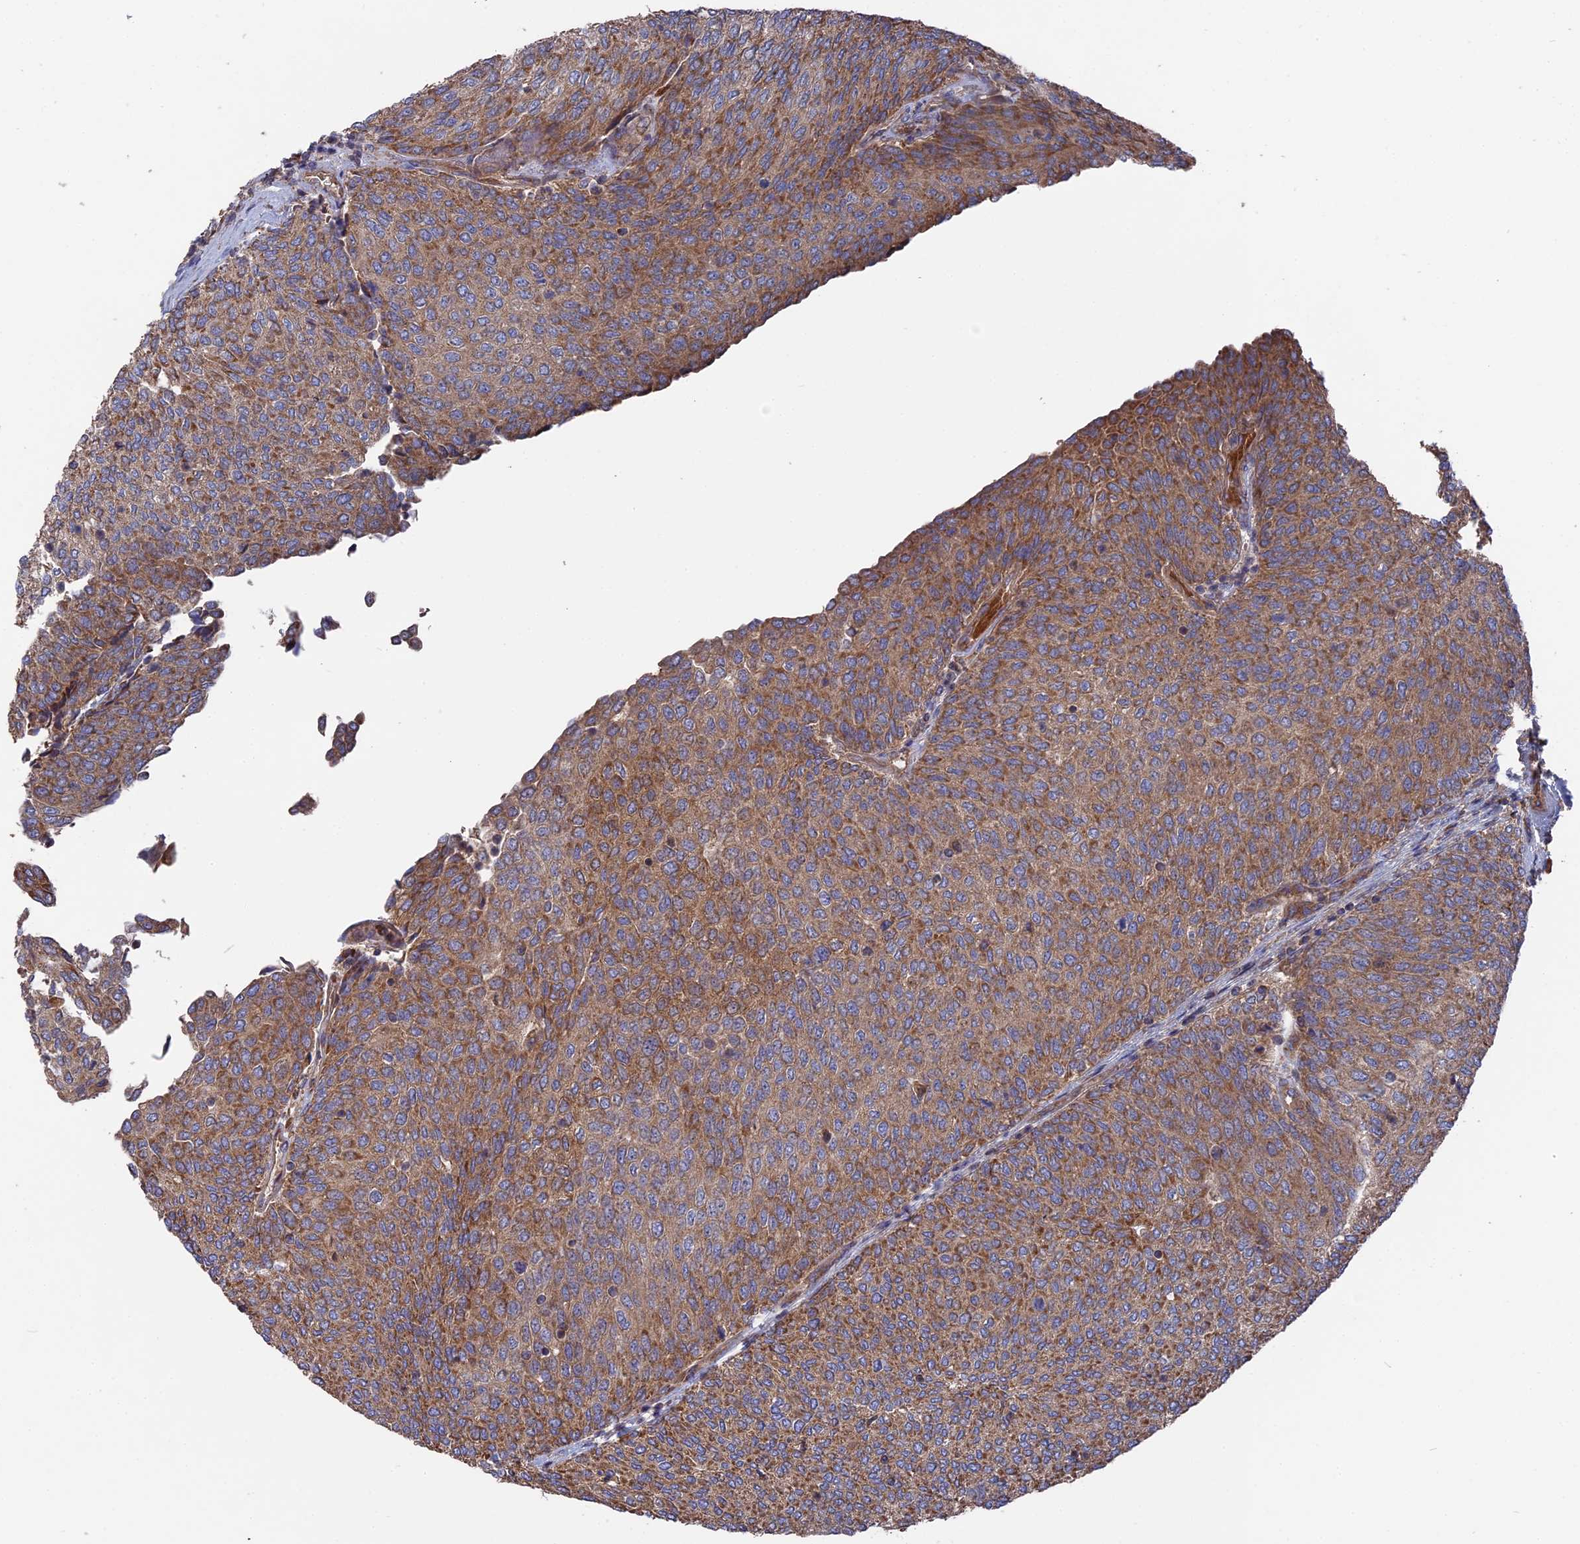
{"staining": {"intensity": "moderate", "quantity": ">75%", "location": "cytoplasmic/membranous"}, "tissue": "urothelial cancer", "cell_type": "Tumor cells", "image_type": "cancer", "snomed": [{"axis": "morphology", "description": "Urothelial carcinoma, Low grade"}, {"axis": "topography", "description": "Urinary bladder"}], "caption": "A brown stain shows moderate cytoplasmic/membranous expression of a protein in human urothelial carcinoma (low-grade) tumor cells.", "gene": "TELO2", "patient": {"sex": "female", "age": 79}}